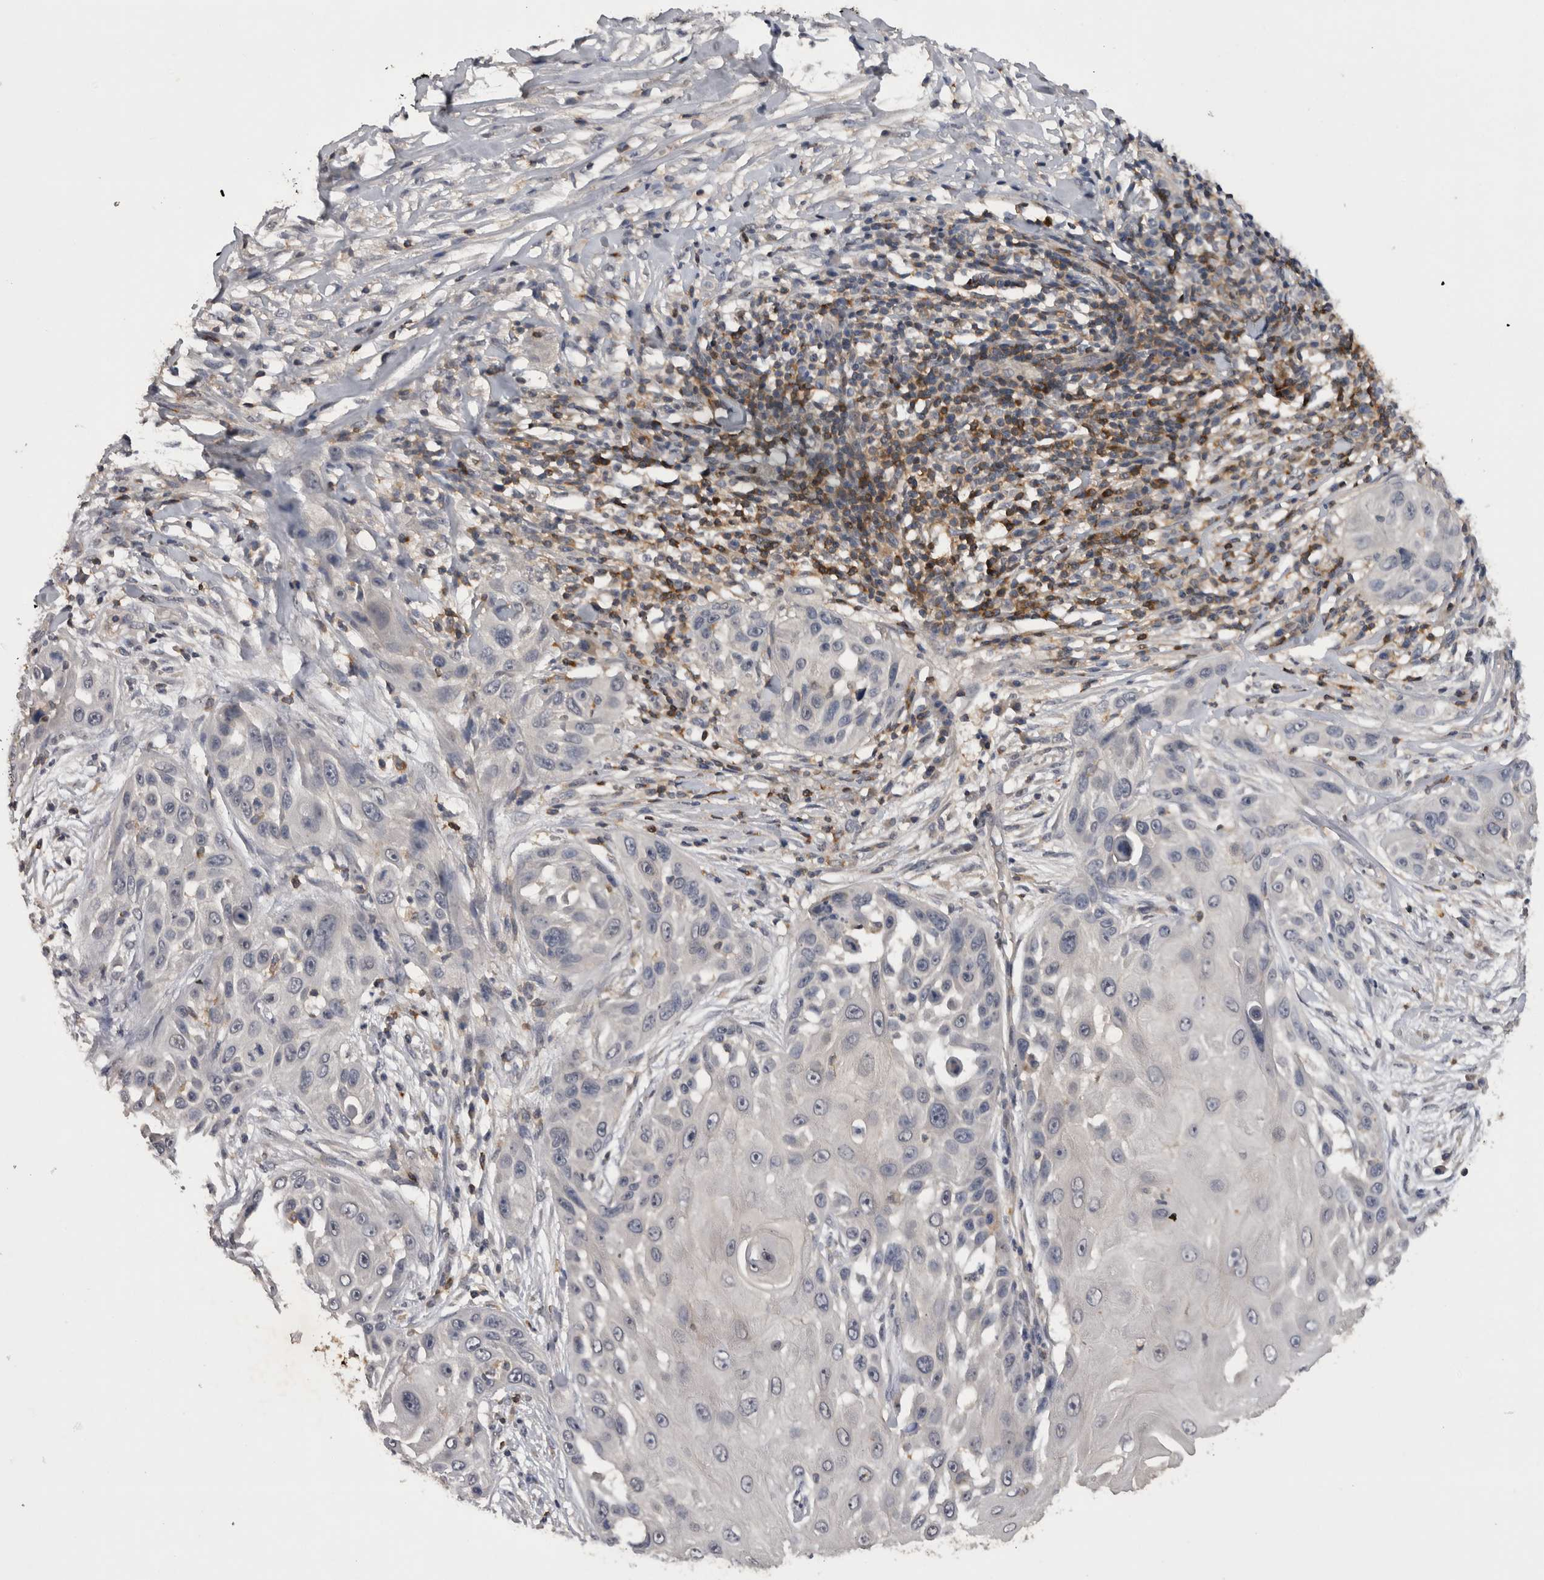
{"staining": {"intensity": "negative", "quantity": "none", "location": "none"}, "tissue": "skin cancer", "cell_type": "Tumor cells", "image_type": "cancer", "snomed": [{"axis": "morphology", "description": "Squamous cell carcinoma, NOS"}, {"axis": "topography", "description": "Skin"}], "caption": "Immunohistochemistry image of human squamous cell carcinoma (skin) stained for a protein (brown), which displays no positivity in tumor cells. (DAB (3,3'-diaminobenzidine) immunohistochemistry with hematoxylin counter stain).", "gene": "NFATC2", "patient": {"sex": "female", "age": 44}}